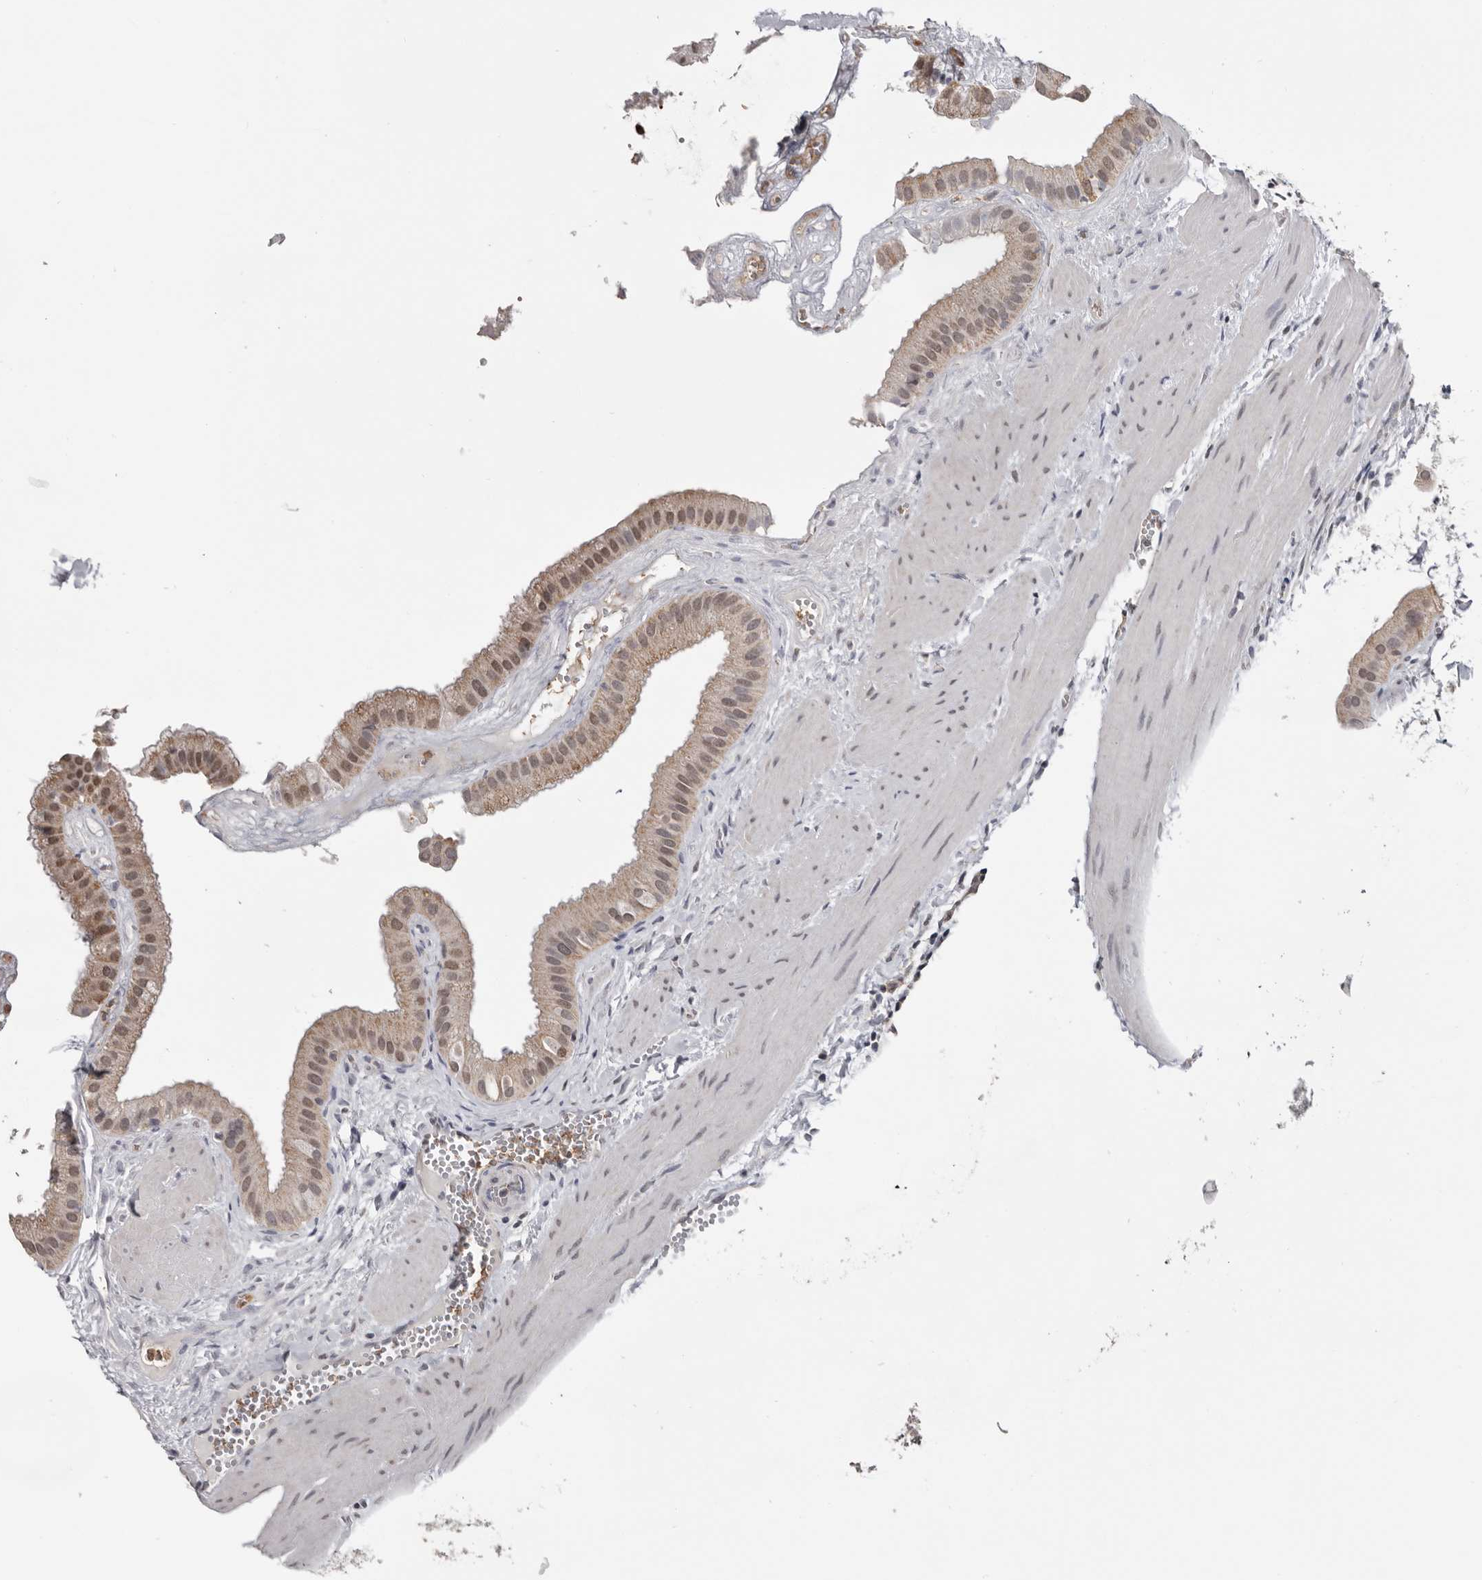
{"staining": {"intensity": "moderate", "quantity": ">75%", "location": "cytoplasmic/membranous,nuclear"}, "tissue": "gallbladder", "cell_type": "Glandular cells", "image_type": "normal", "snomed": [{"axis": "morphology", "description": "Normal tissue, NOS"}, {"axis": "topography", "description": "Gallbladder"}], "caption": "Glandular cells show medium levels of moderate cytoplasmic/membranous,nuclear positivity in about >75% of cells in benign human gallbladder.", "gene": "MOGAT2", "patient": {"sex": "male", "age": 55}}